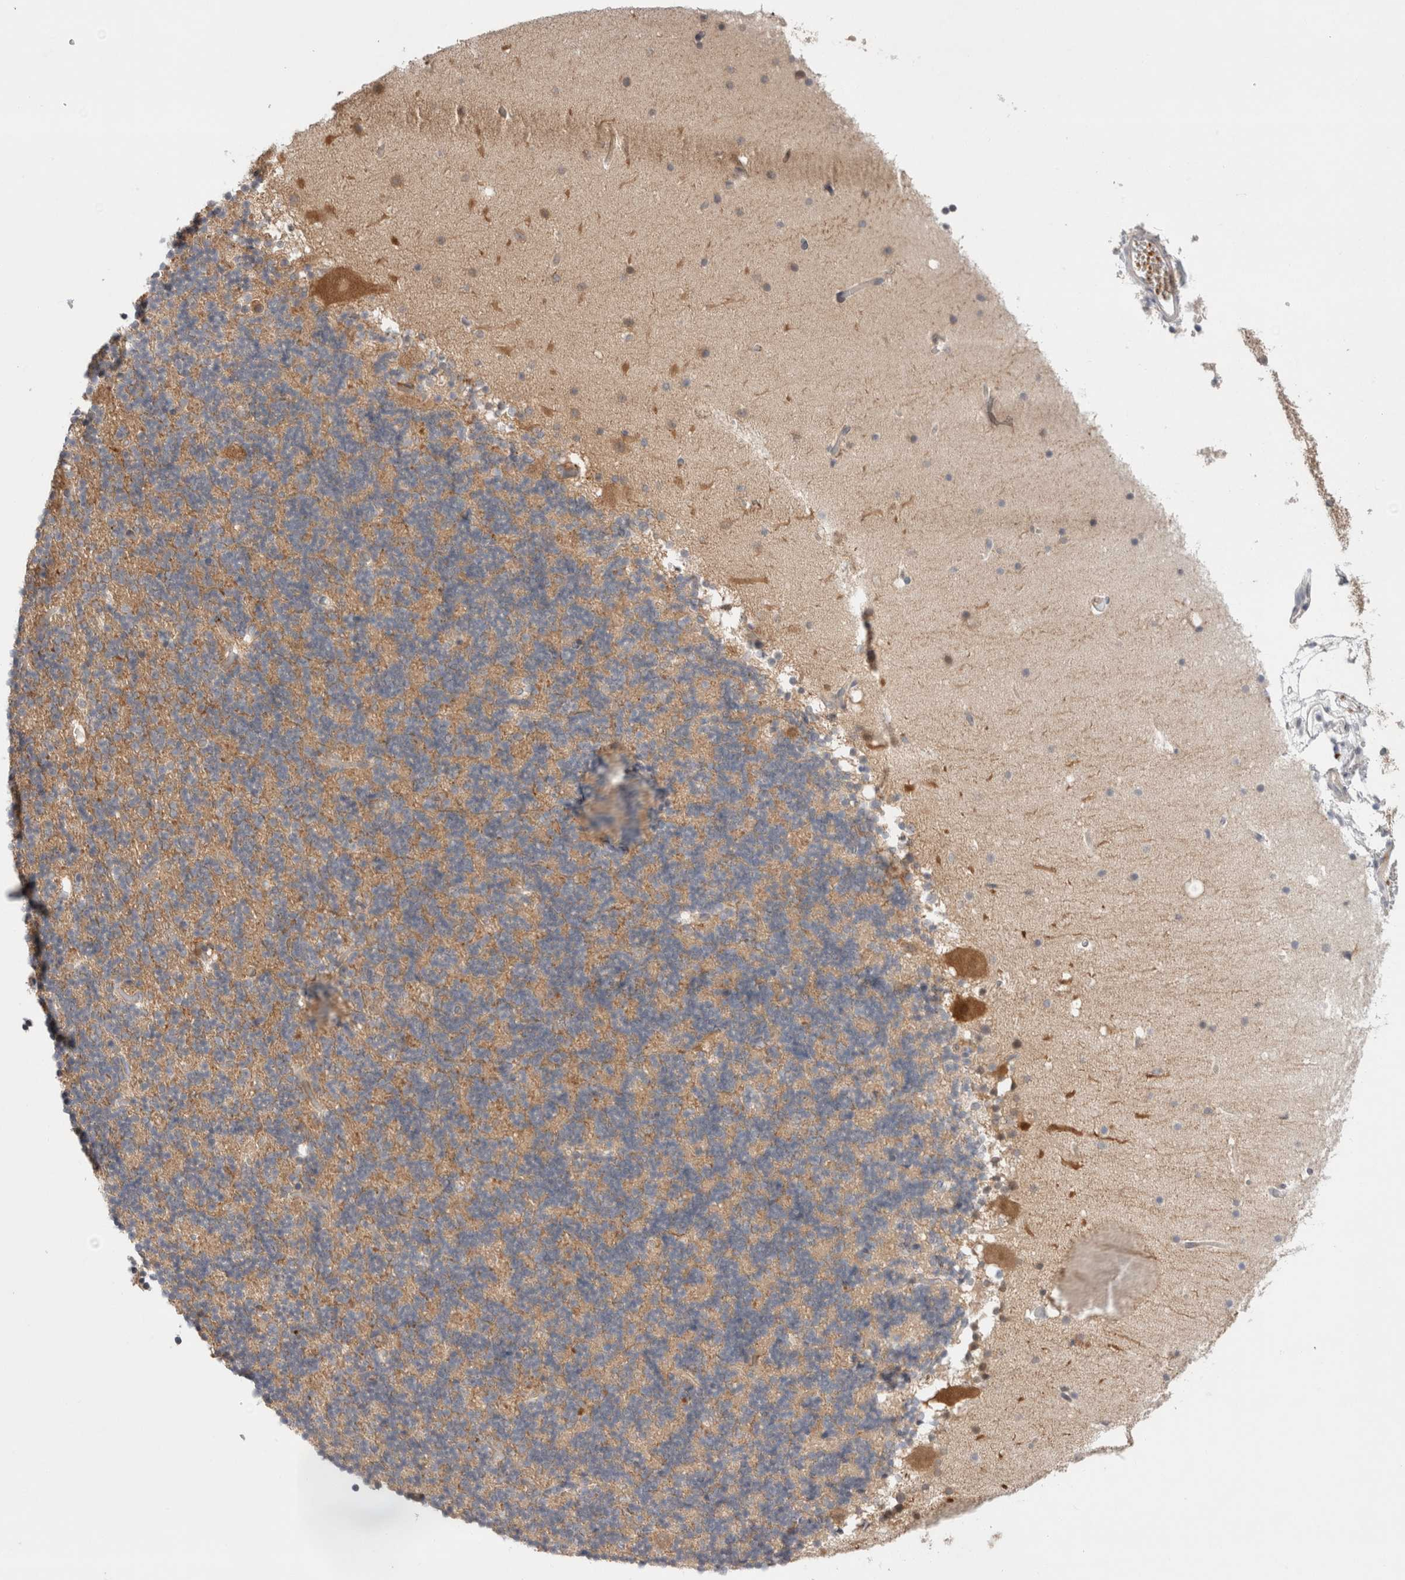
{"staining": {"intensity": "moderate", "quantity": ">75%", "location": "cytoplasmic/membranous"}, "tissue": "cerebellum", "cell_type": "Cells in granular layer", "image_type": "normal", "snomed": [{"axis": "morphology", "description": "Normal tissue, NOS"}, {"axis": "topography", "description": "Cerebellum"}], "caption": "Brown immunohistochemical staining in benign human cerebellum reveals moderate cytoplasmic/membranous staining in about >75% of cells in granular layer.", "gene": "KLHL14", "patient": {"sex": "male", "age": 57}}